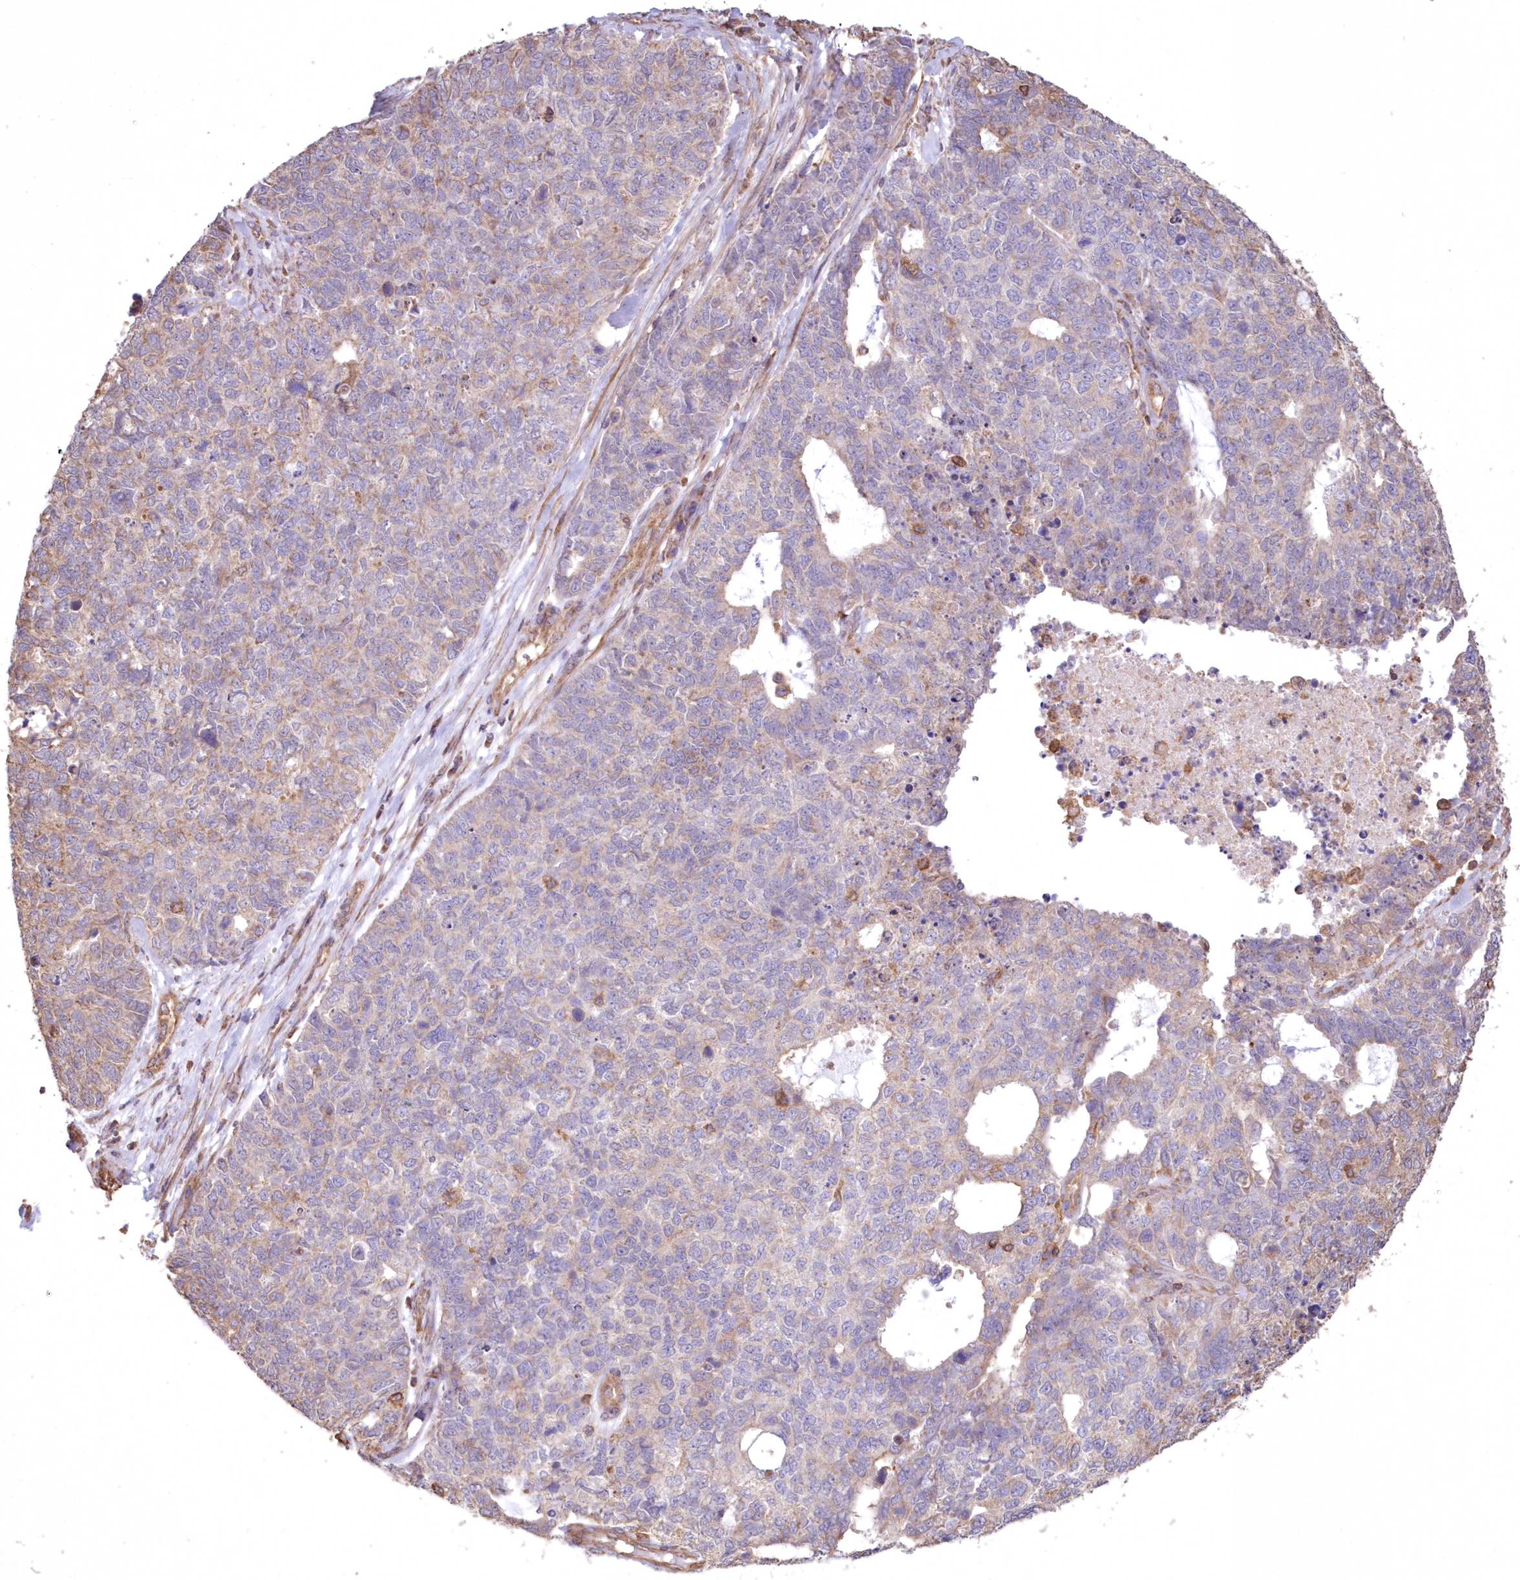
{"staining": {"intensity": "weak", "quantity": "<25%", "location": "cytoplasmic/membranous"}, "tissue": "cervical cancer", "cell_type": "Tumor cells", "image_type": "cancer", "snomed": [{"axis": "morphology", "description": "Squamous cell carcinoma, NOS"}, {"axis": "topography", "description": "Cervix"}], "caption": "High magnification brightfield microscopy of cervical squamous cell carcinoma stained with DAB (3,3'-diaminobenzidine) (brown) and counterstained with hematoxylin (blue): tumor cells show no significant positivity.", "gene": "TMEM139", "patient": {"sex": "female", "age": 63}}